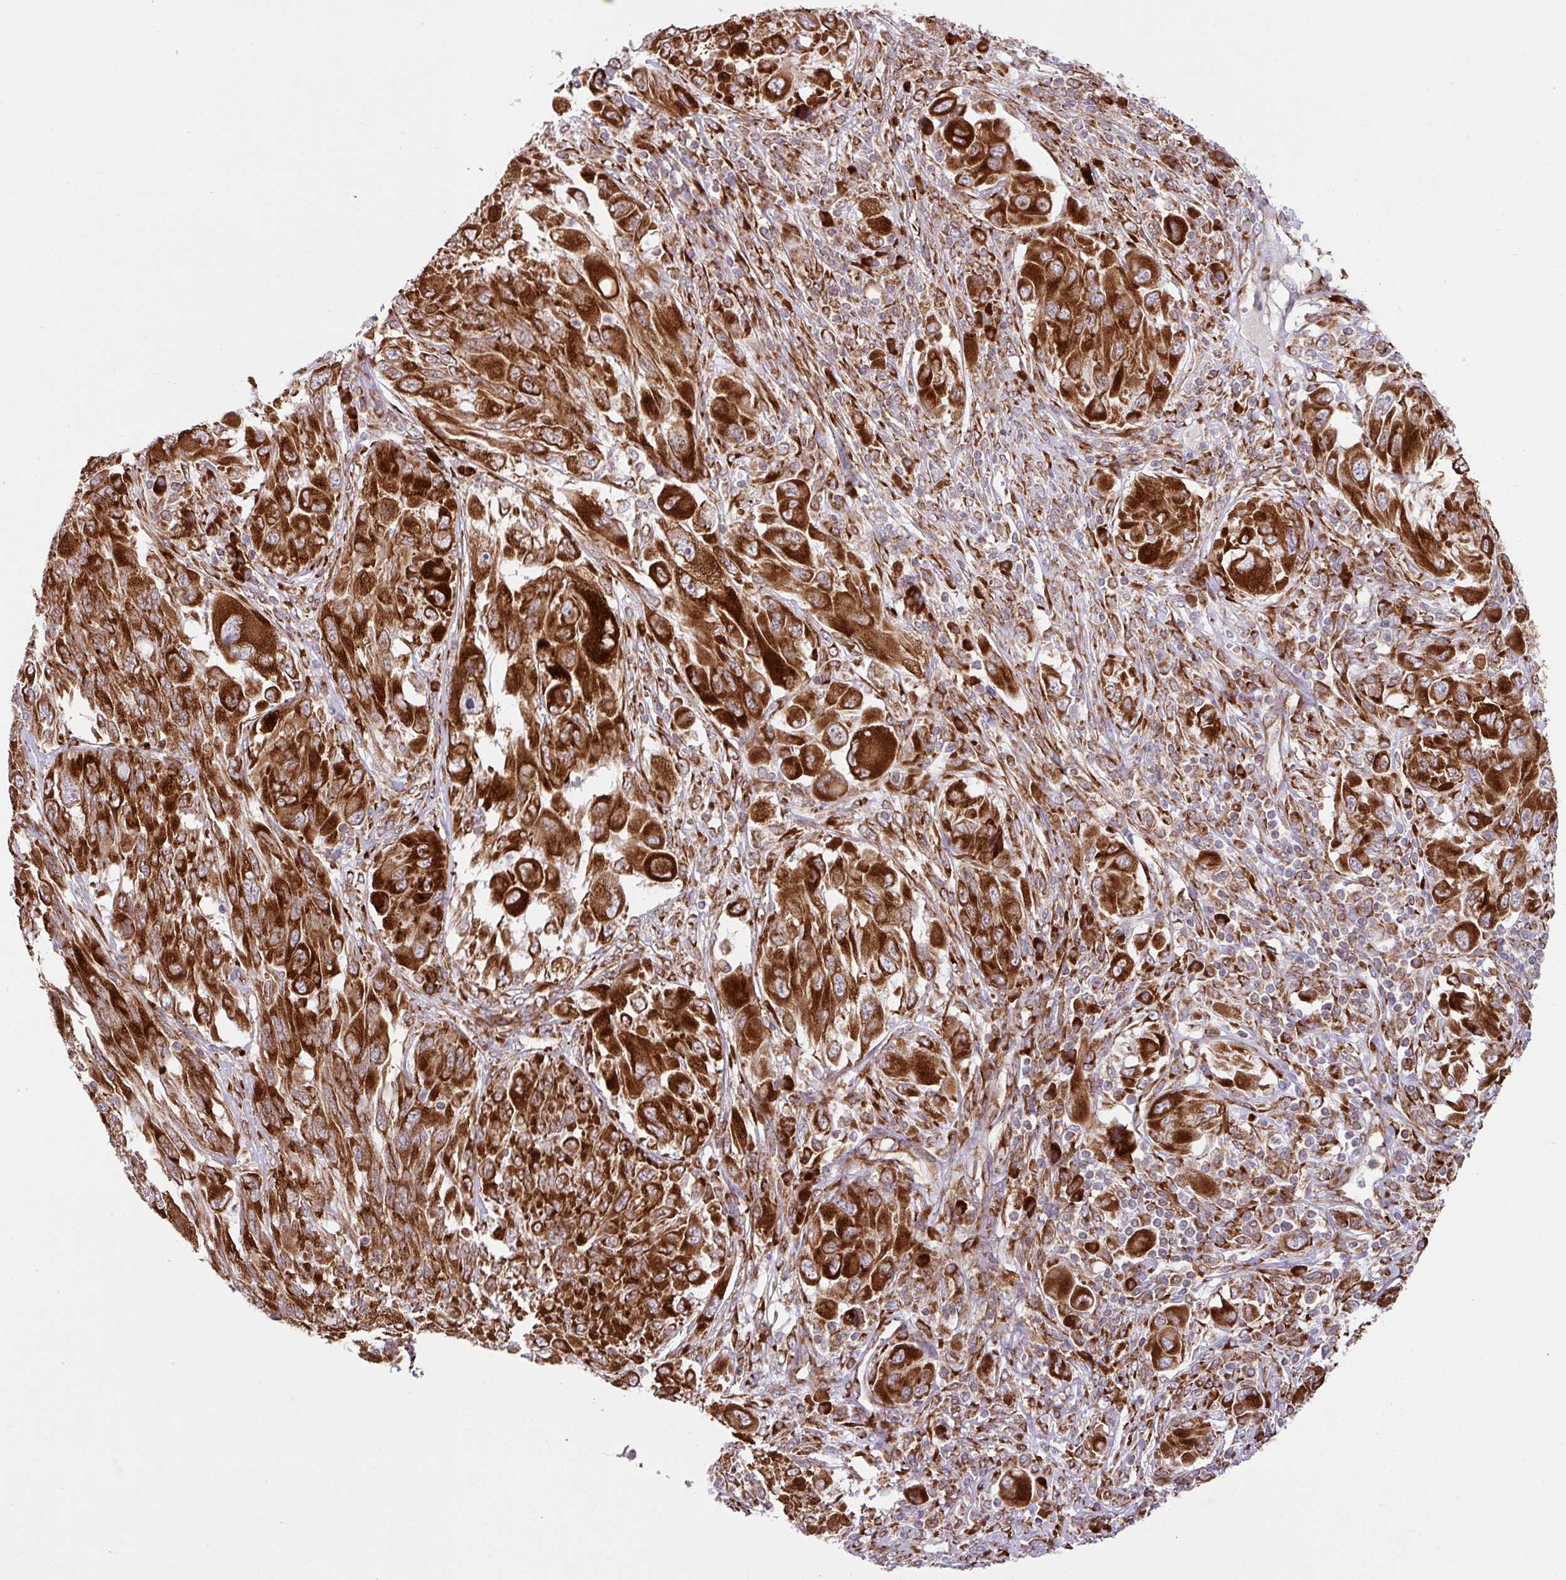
{"staining": {"intensity": "strong", "quantity": ">75%", "location": "cytoplasmic/membranous"}, "tissue": "melanoma", "cell_type": "Tumor cells", "image_type": "cancer", "snomed": [{"axis": "morphology", "description": "Malignant melanoma, NOS"}, {"axis": "topography", "description": "Skin"}], "caption": "Protein expression analysis of malignant melanoma exhibits strong cytoplasmic/membranous staining in approximately >75% of tumor cells.", "gene": "SLC39A7", "patient": {"sex": "female", "age": 91}}